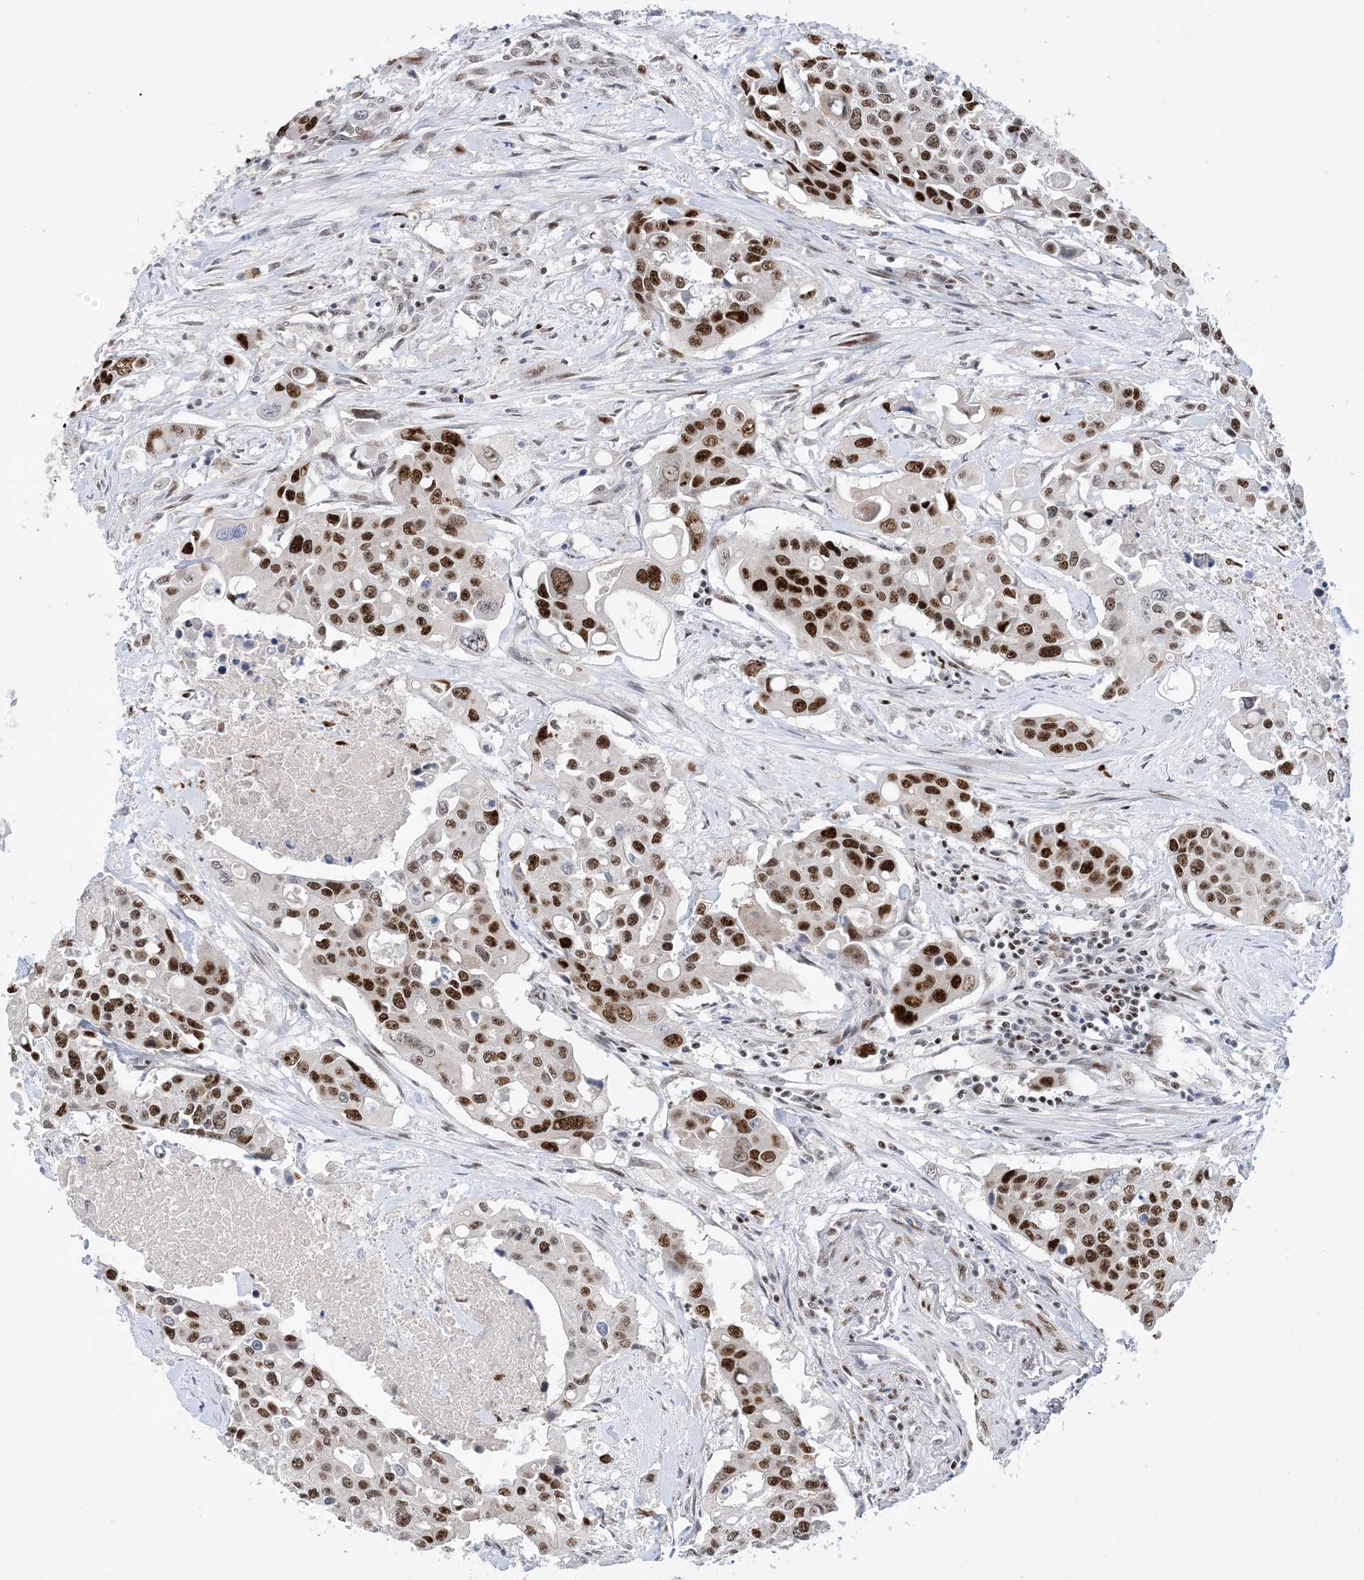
{"staining": {"intensity": "strong", "quantity": ">75%", "location": "nuclear"}, "tissue": "colorectal cancer", "cell_type": "Tumor cells", "image_type": "cancer", "snomed": [{"axis": "morphology", "description": "Adenocarcinoma, NOS"}, {"axis": "topography", "description": "Colon"}], "caption": "Immunohistochemical staining of human colorectal cancer (adenocarcinoma) exhibits high levels of strong nuclear expression in approximately >75% of tumor cells.", "gene": "TSPYL1", "patient": {"sex": "male", "age": 77}}